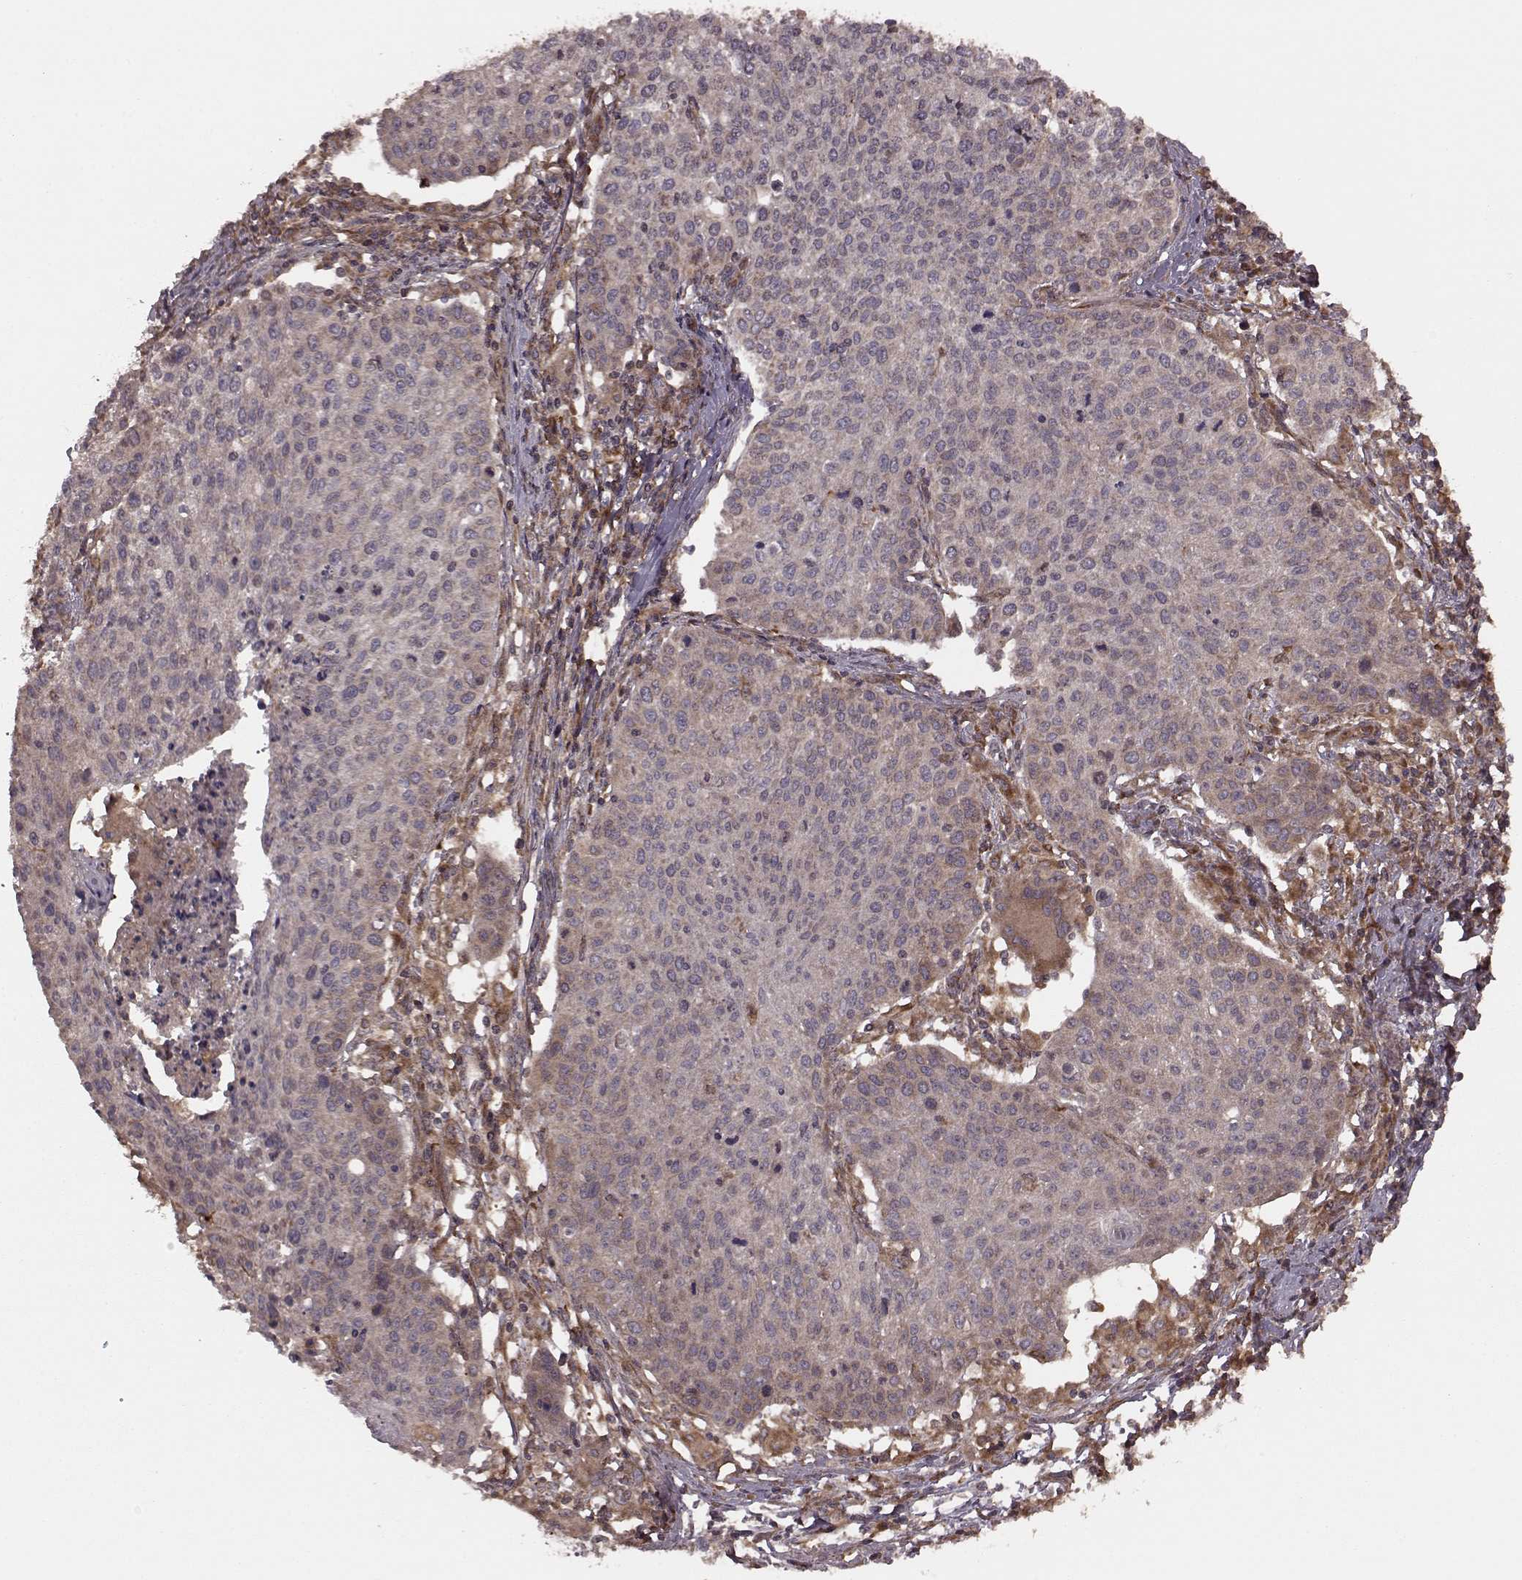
{"staining": {"intensity": "weak", "quantity": ">75%", "location": "cytoplasmic/membranous"}, "tissue": "cervical cancer", "cell_type": "Tumor cells", "image_type": "cancer", "snomed": [{"axis": "morphology", "description": "Squamous cell carcinoma, NOS"}, {"axis": "topography", "description": "Cervix"}], "caption": "Squamous cell carcinoma (cervical) stained with a protein marker reveals weak staining in tumor cells.", "gene": "AGPAT1", "patient": {"sex": "female", "age": 38}}